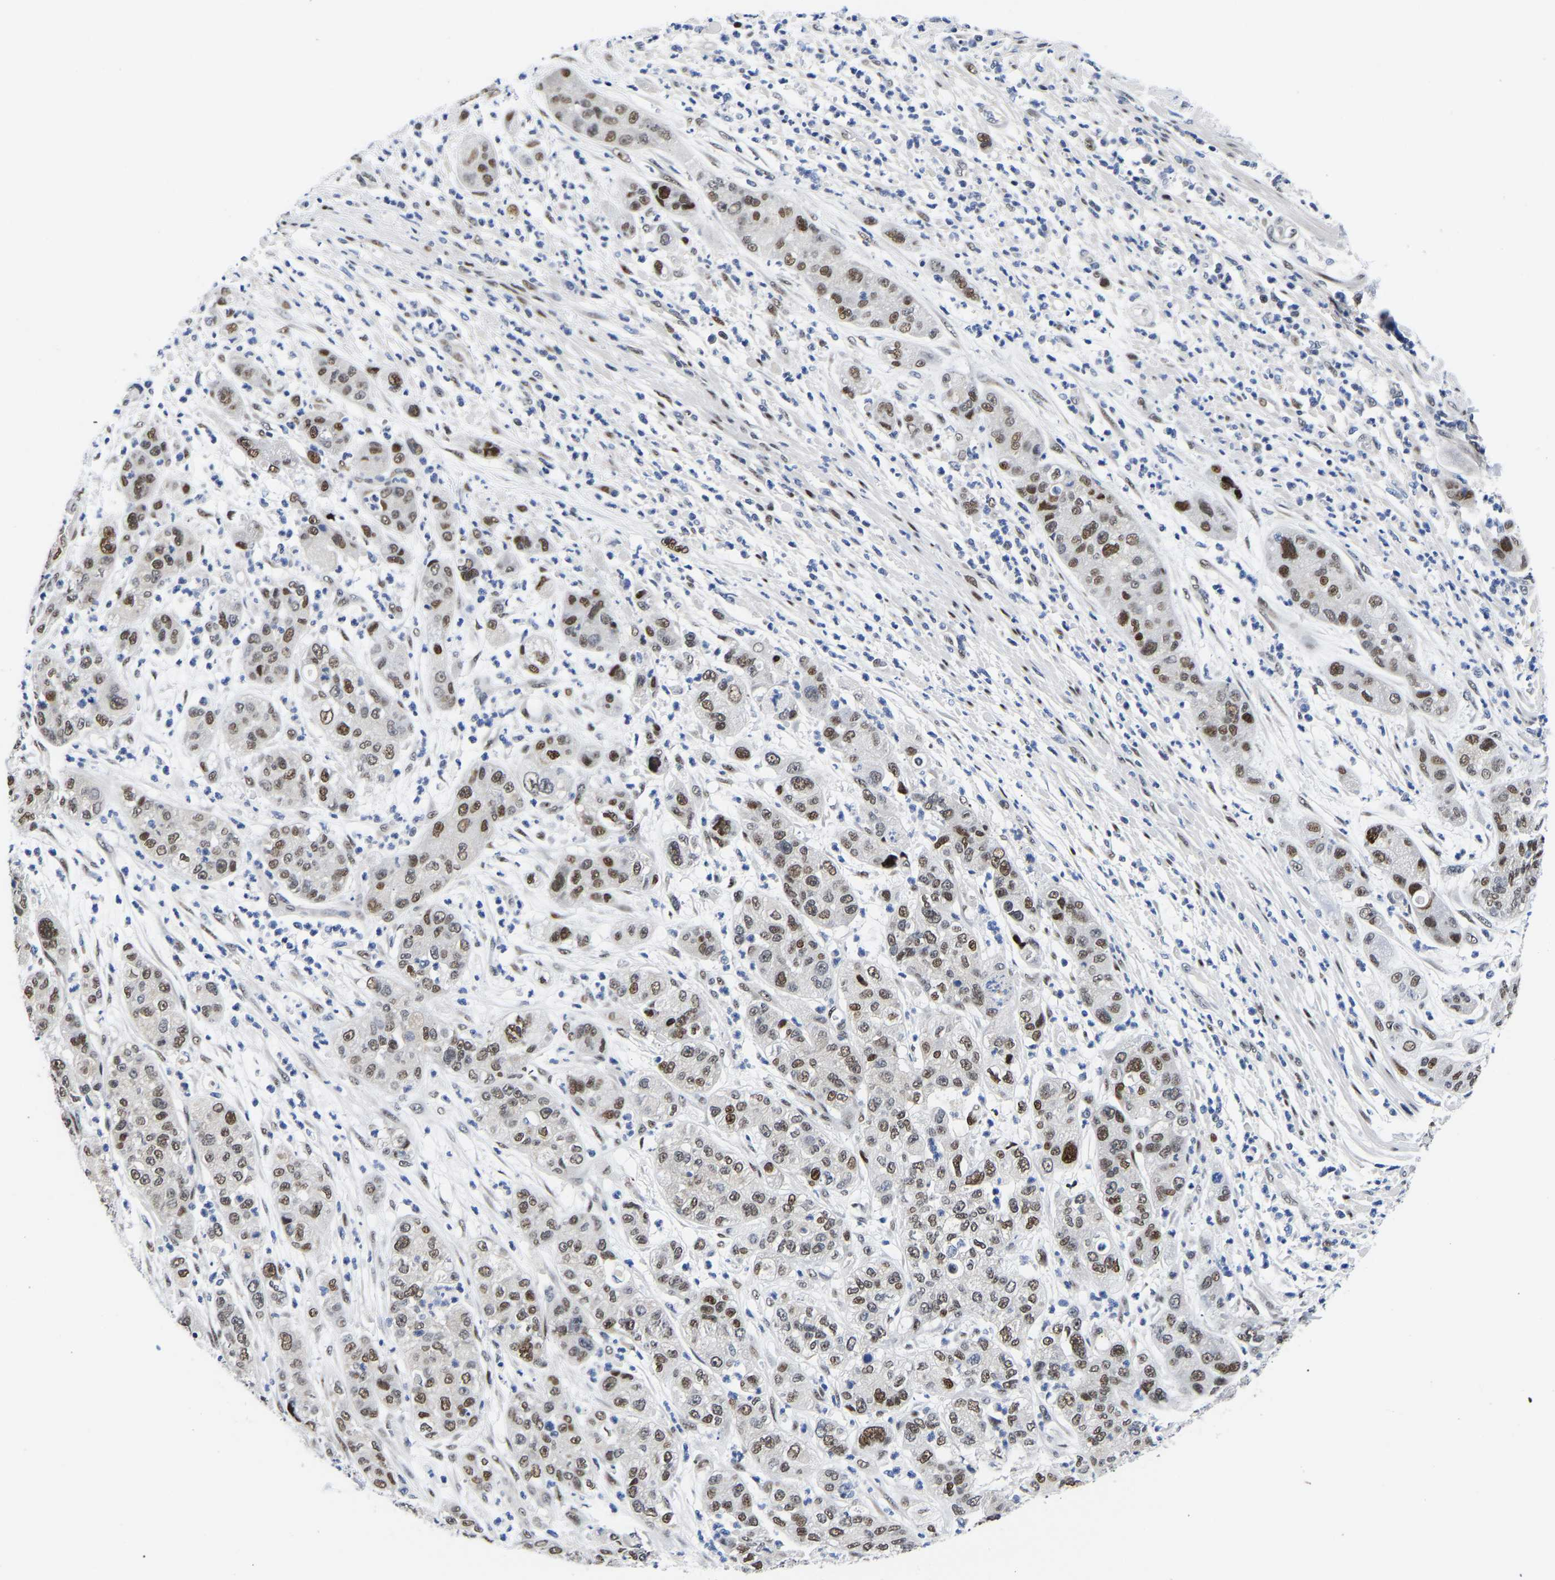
{"staining": {"intensity": "moderate", "quantity": ">75%", "location": "nuclear"}, "tissue": "pancreatic cancer", "cell_type": "Tumor cells", "image_type": "cancer", "snomed": [{"axis": "morphology", "description": "Adenocarcinoma, NOS"}, {"axis": "topography", "description": "Pancreas"}], "caption": "Immunohistochemical staining of adenocarcinoma (pancreatic) demonstrates moderate nuclear protein positivity in about >75% of tumor cells.", "gene": "PTRHD1", "patient": {"sex": "female", "age": 78}}